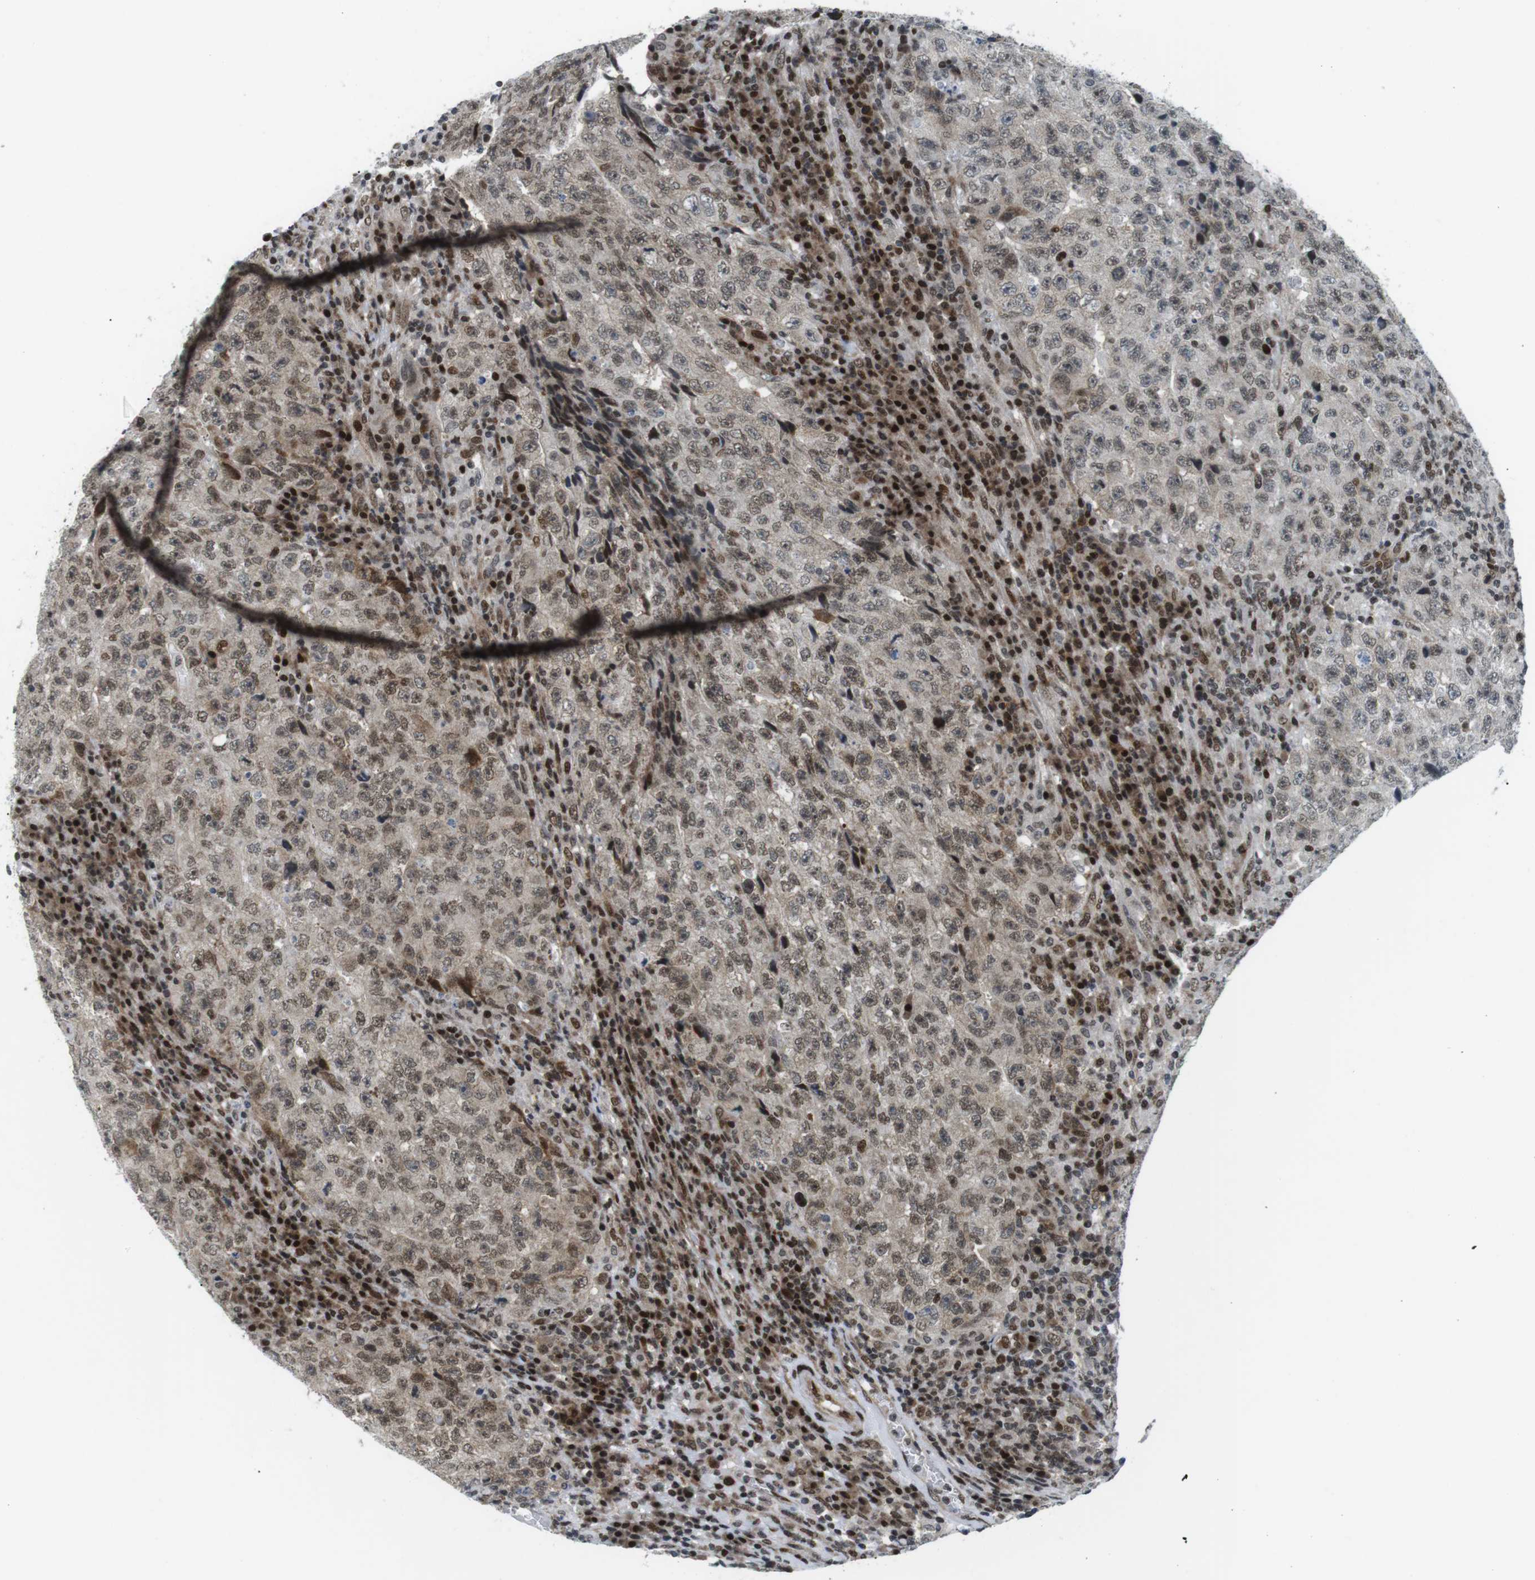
{"staining": {"intensity": "moderate", "quantity": ">75%", "location": "cytoplasmic/membranous,nuclear"}, "tissue": "testis cancer", "cell_type": "Tumor cells", "image_type": "cancer", "snomed": [{"axis": "morphology", "description": "Necrosis, NOS"}, {"axis": "morphology", "description": "Carcinoma, Embryonal, NOS"}, {"axis": "topography", "description": "Testis"}], "caption": "Brown immunohistochemical staining in human testis cancer (embryonal carcinoma) displays moderate cytoplasmic/membranous and nuclear staining in approximately >75% of tumor cells.", "gene": "CDC27", "patient": {"sex": "male", "age": 19}}